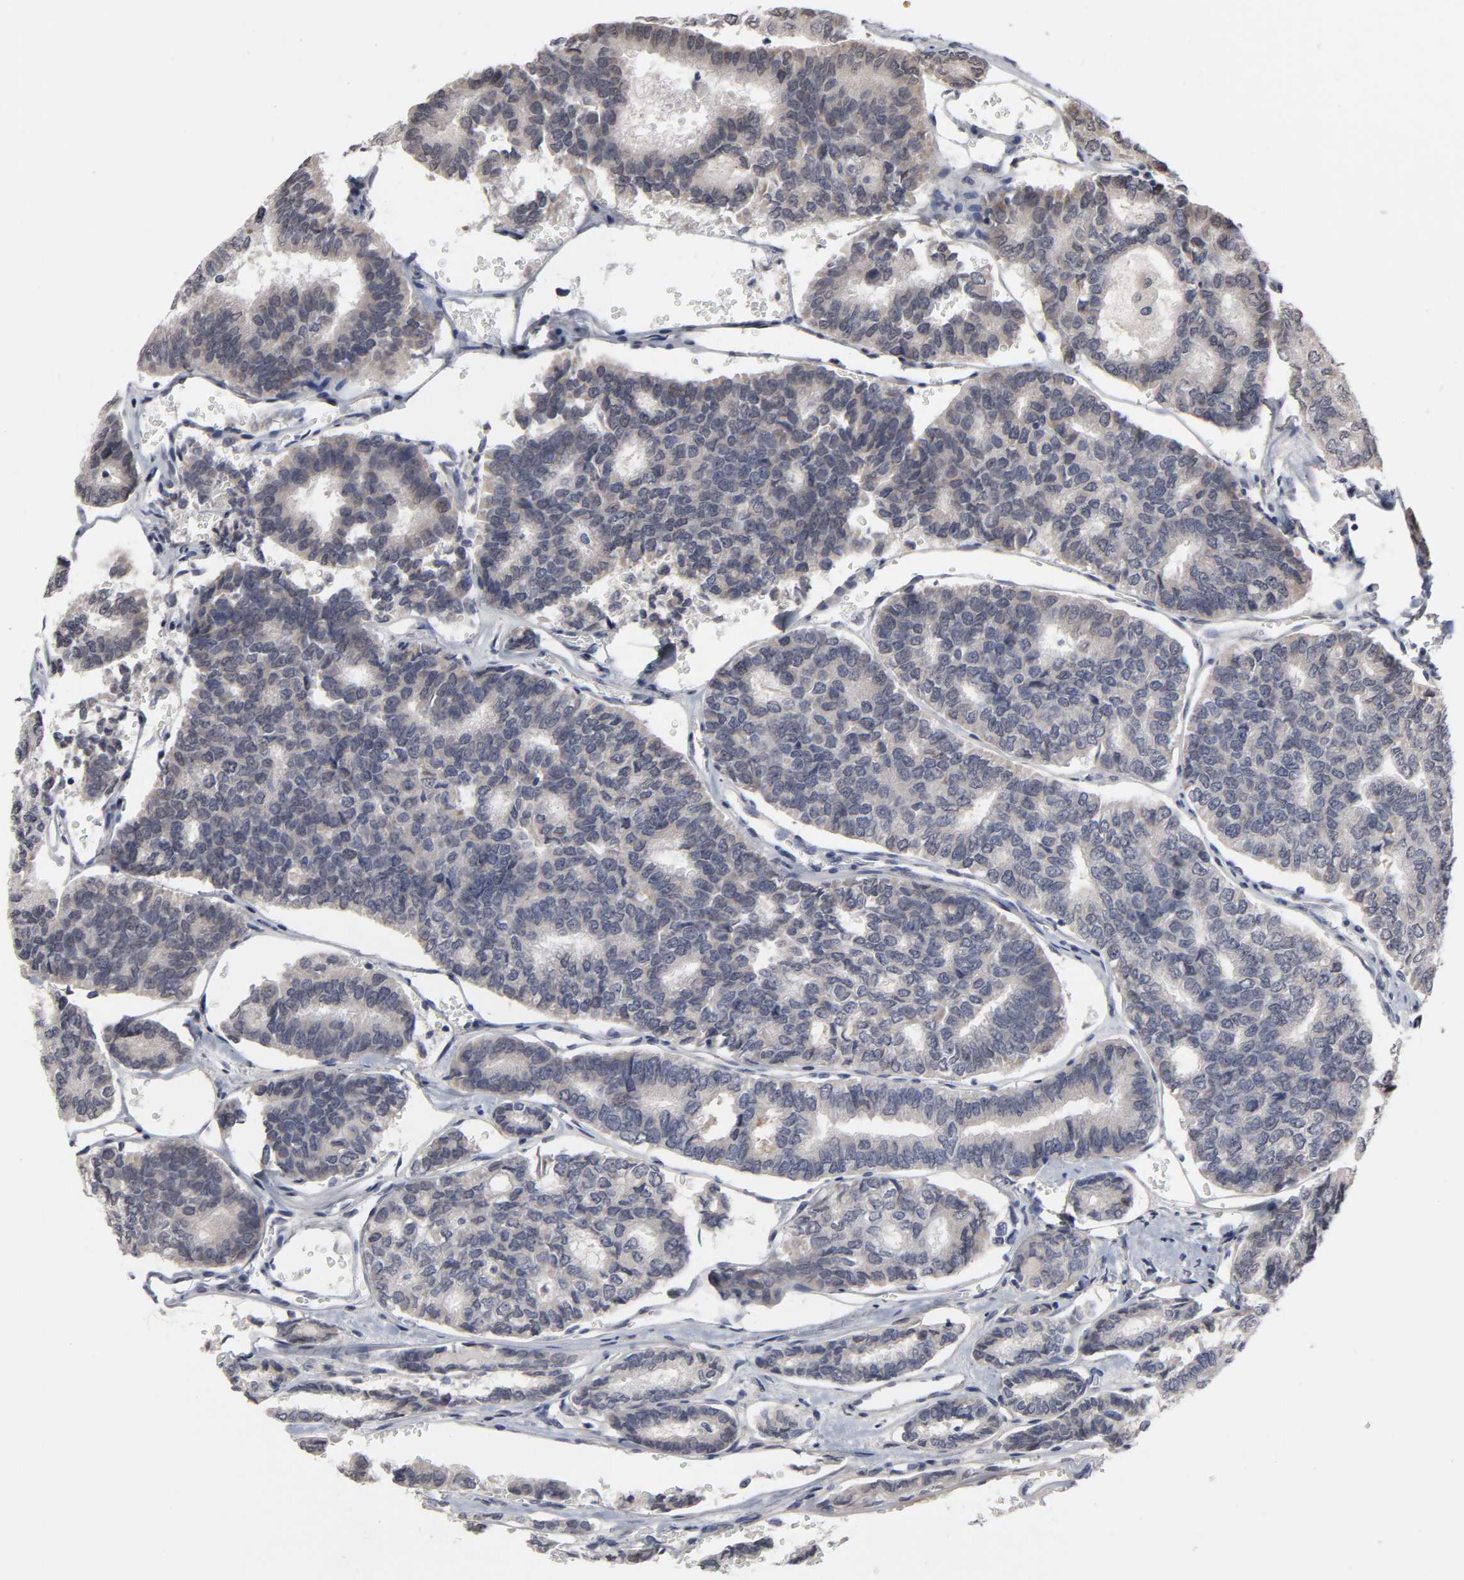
{"staining": {"intensity": "moderate", "quantity": "25%-75%", "location": "cytoplasmic/membranous,nuclear"}, "tissue": "thyroid cancer", "cell_type": "Tumor cells", "image_type": "cancer", "snomed": [{"axis": "morphology", "description": "Papillary adenocarcinoma, NOS"}, {"axis": "topography", "description": "Thyroid gland"}], "caption": "DAB immunohistochemical staining of thyroid cancer exhibits moderate cytoplasmic/membranous and nuclear protein positivity in approximately 25%-75% of tumor cells.", "gene": "HNF4A", "patient": {"sex": "female", "age": 35}}